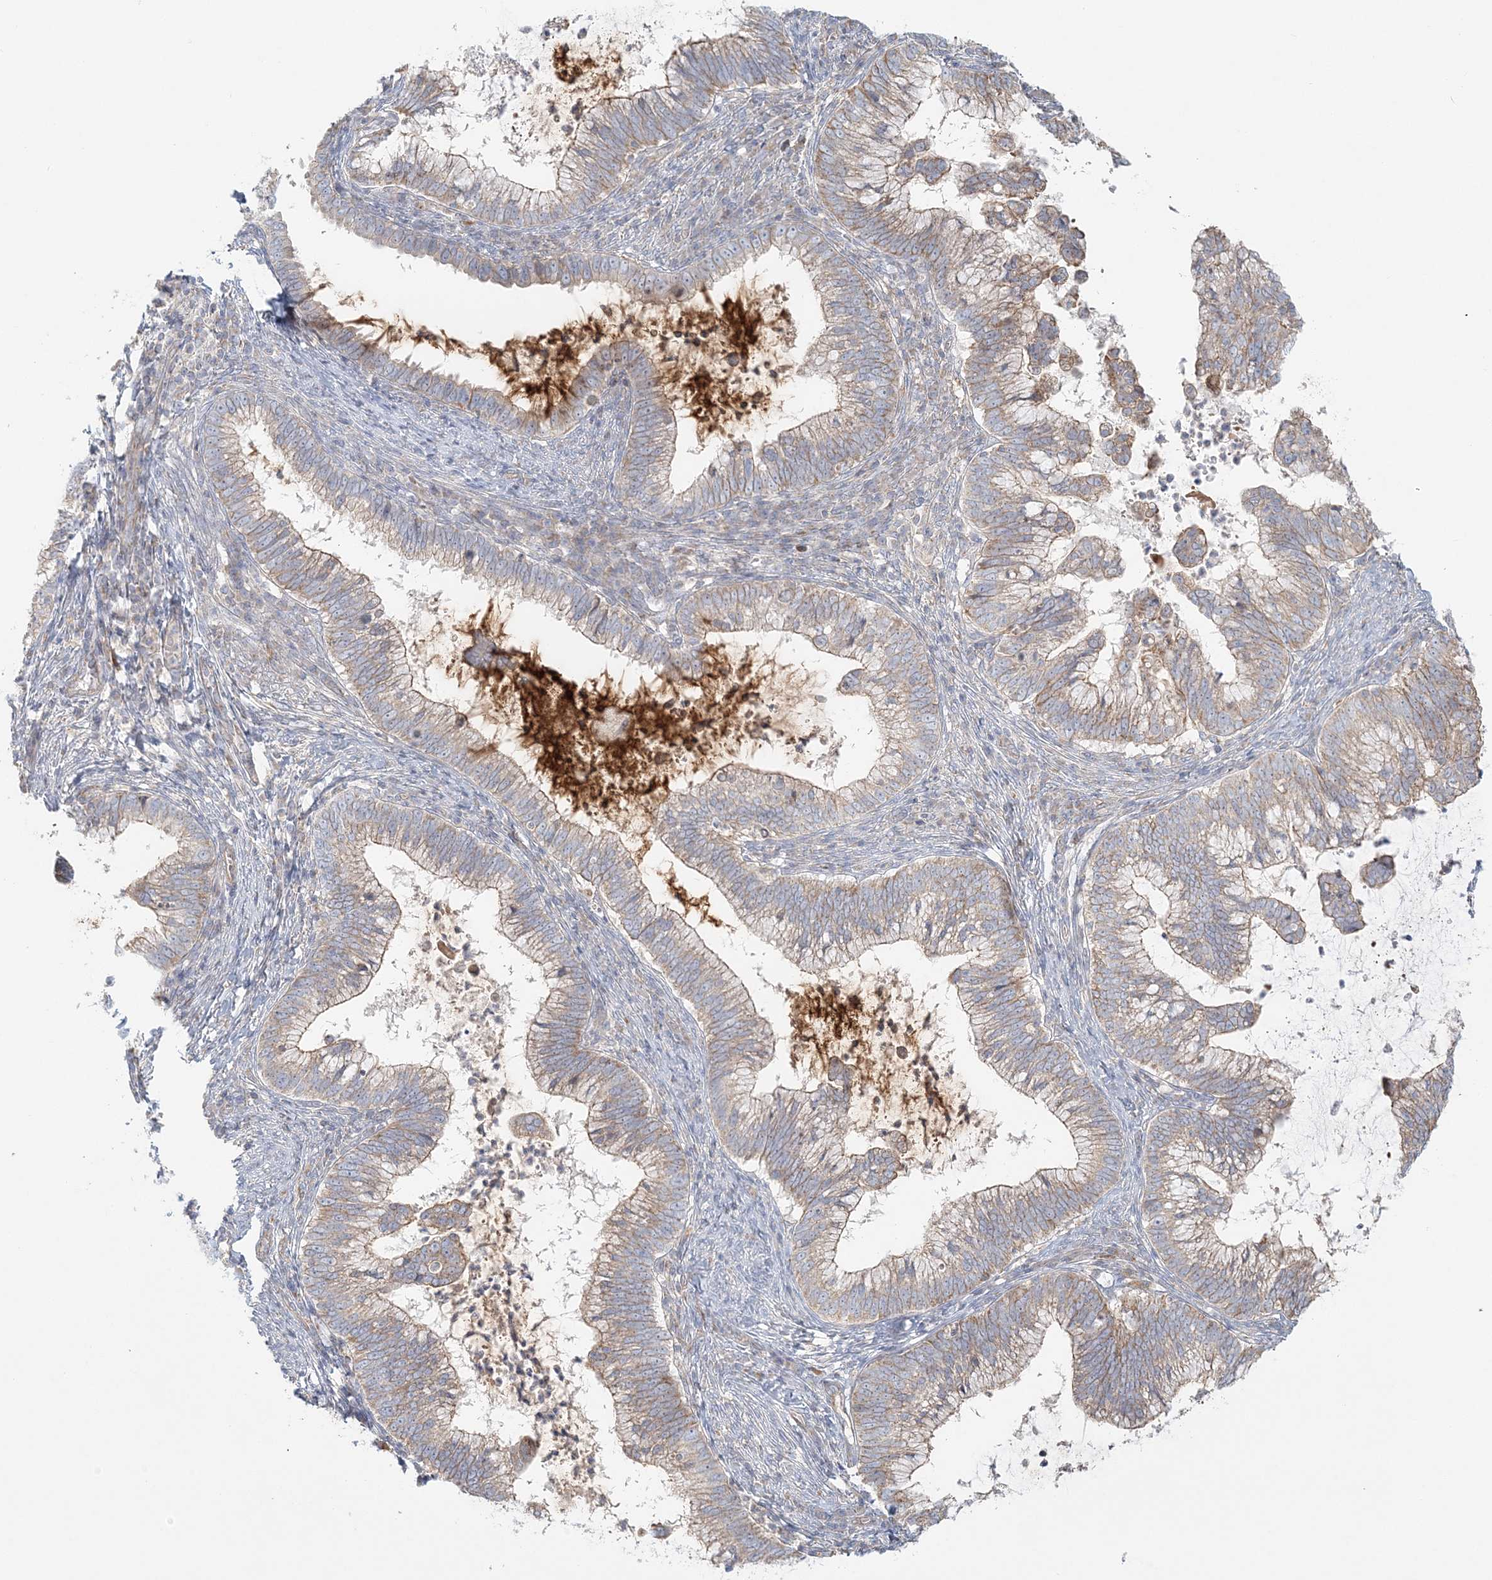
{"staining": {"intensity": "moderate", "quantity": "25%-75%", "location": "cytoplasmic/membranous"}, "tissue": "cervical cancer", "cell_type": "Tumor cells", "image_type": "cancer", "snomed": [{"axis": "morphology", "description": "Adenocarcinoma, NOS"}, {"axis": "topography", "description": "Cervix"}], "caption": "Protein staining displays moderate cytoplasmic/membranous staining in approximately 25%-75% of tumor cells in cervical adenocarcinoma.", "gene": "KIAA0232", "patient": {"sex": "female", "age": 36}}